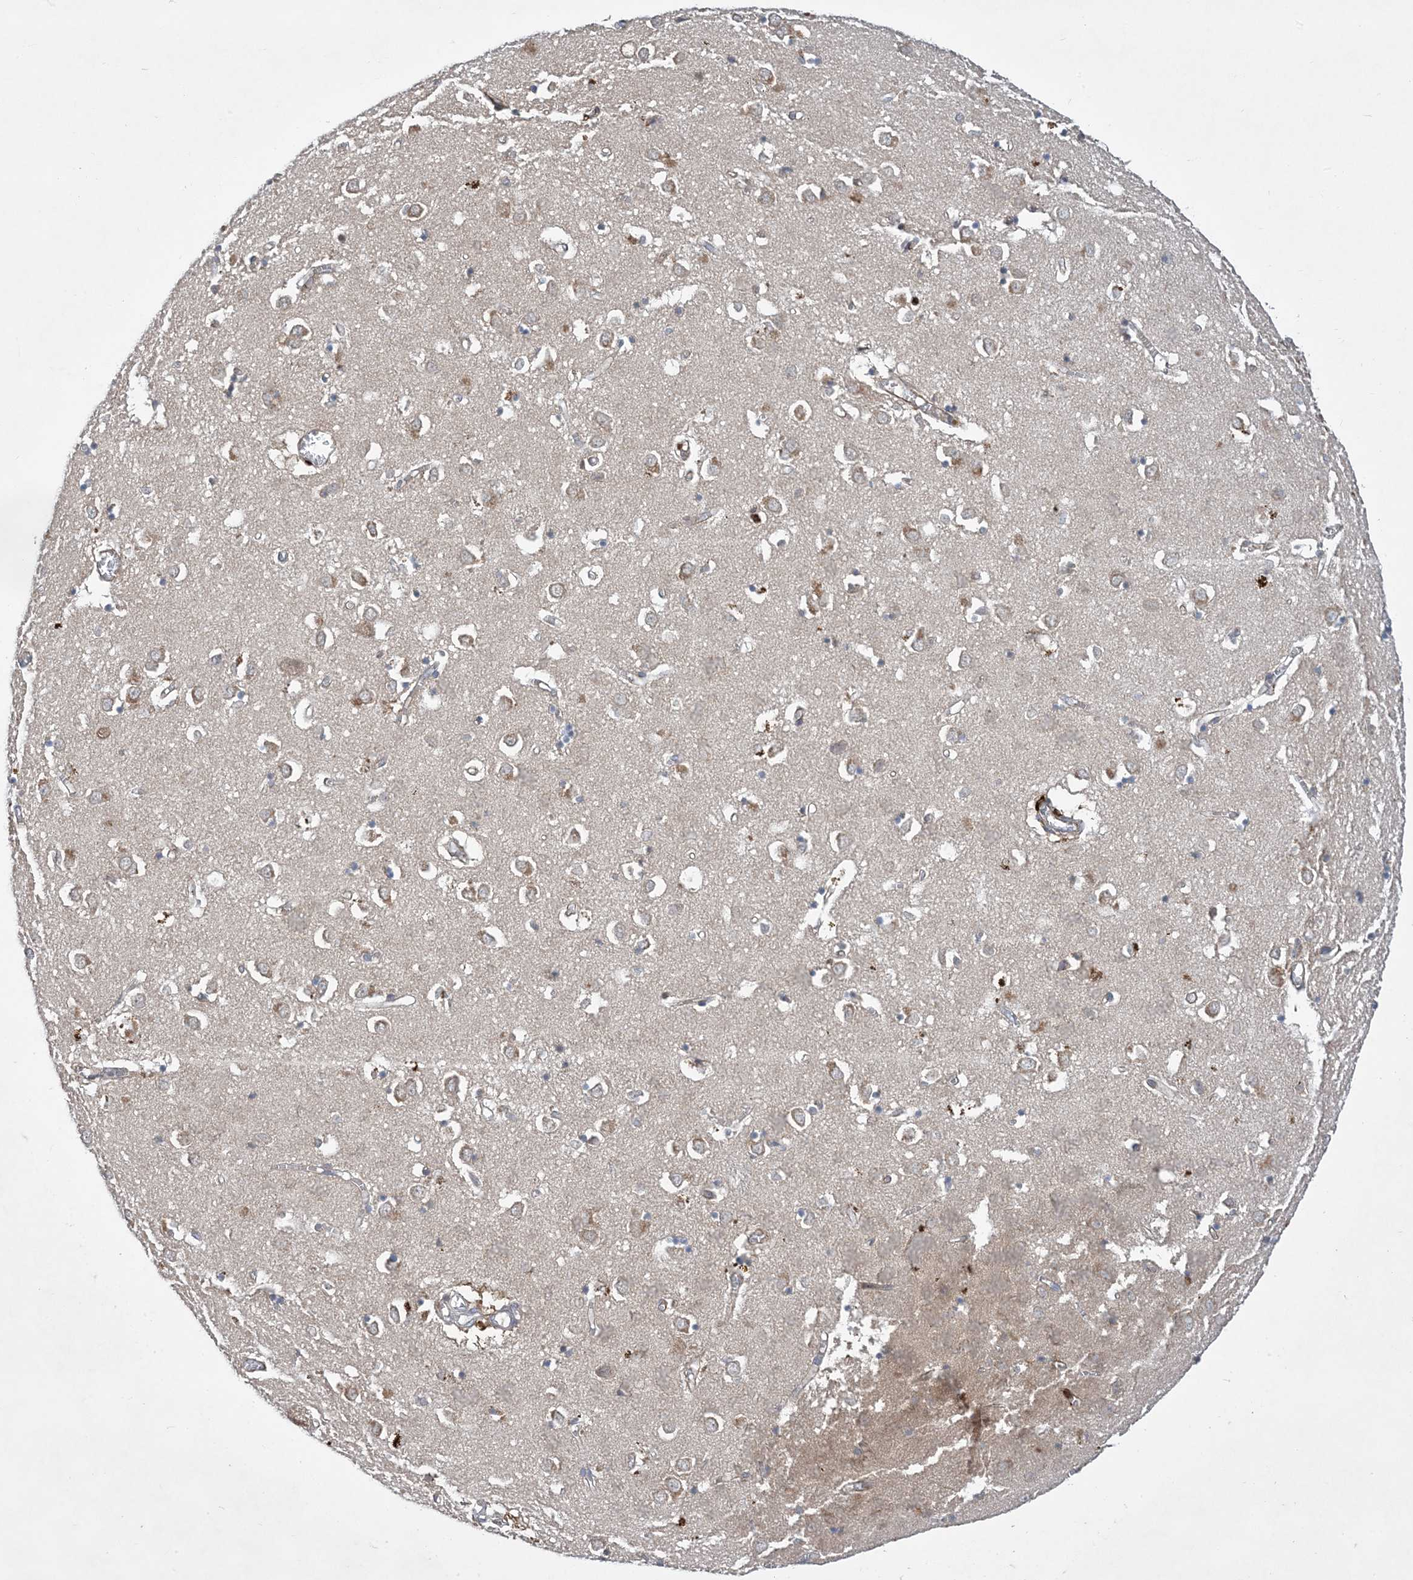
{"staining": {"intensity": "weak", "quantity": "<25%", "location": "cytoplasmic/membranous"}, "tissue": "caudate", "cell_type": "Glial cells", "image_type": "normal", "snomed": [{"axis": "morphology", "description": "Normal tissue, NOS"}, {"axis": "topography", "description": "Lateral ventricle wall"}], "caption": "The micrograph exhibits no staining of glial cells in normal caudate.", "gene": "AK9", "patient": {"sex": "male", "age": 70}}